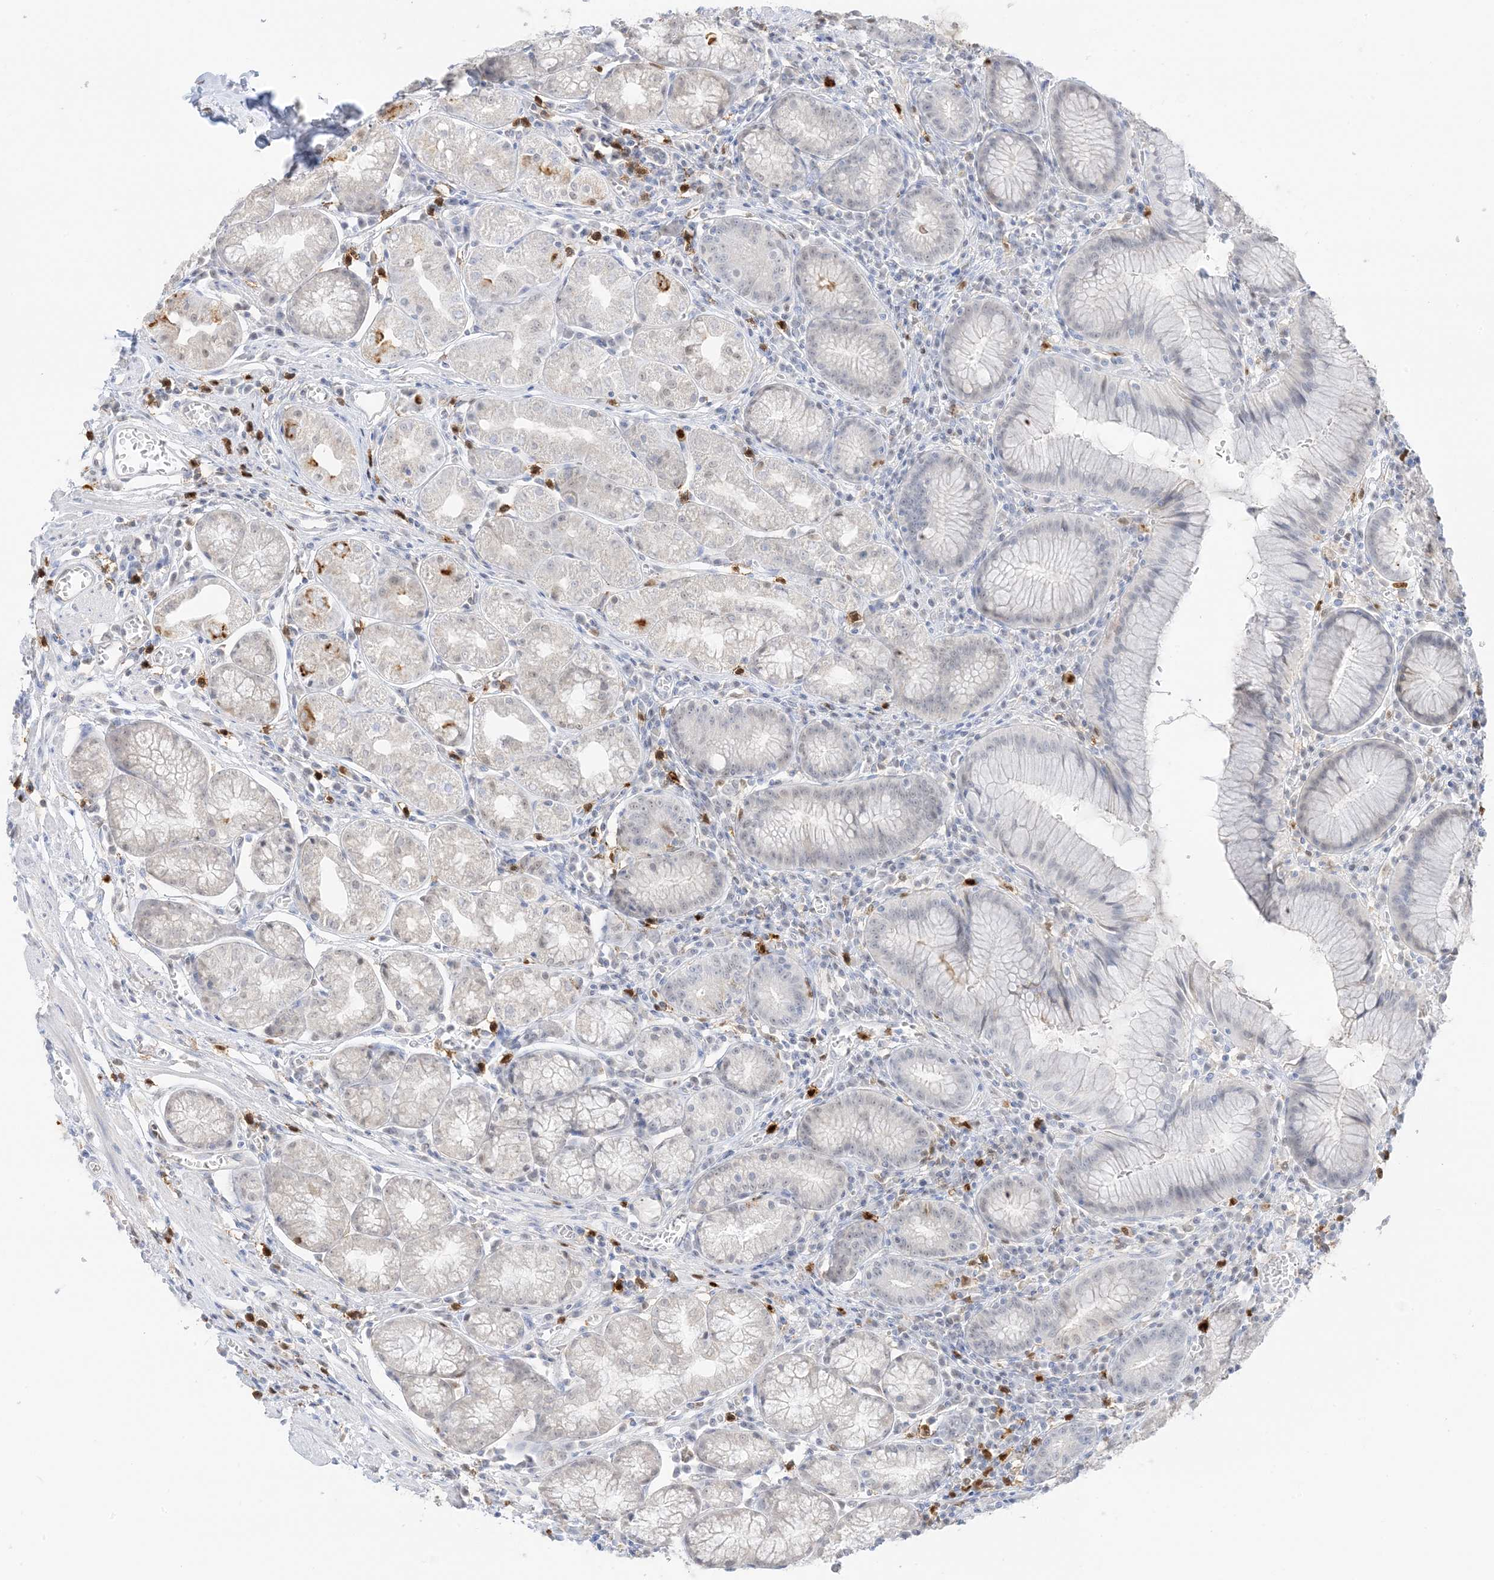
{"staining": {"intensity": "negative", "quantity": "none", "location": "none"}, "tissue": "stomach", "cell_type": "Glandular cells", "image_type": "normal", "snomed": [{"axis": "morphology", "description": "Normal tissue, NOS"}, {"axis": "topography", "description": "Stomach"}], "caption": "A photomicrograph of stomach stained for a protein demonstrates no brown staining in glandular cells. The staining was performed using DAB to visualize the protein expression in brown, while the nuclei were stained in blue with hematoxylin (Magnification: 20x).", "gene": "GCA", "patient": {"sex": "male", "age": 55}}